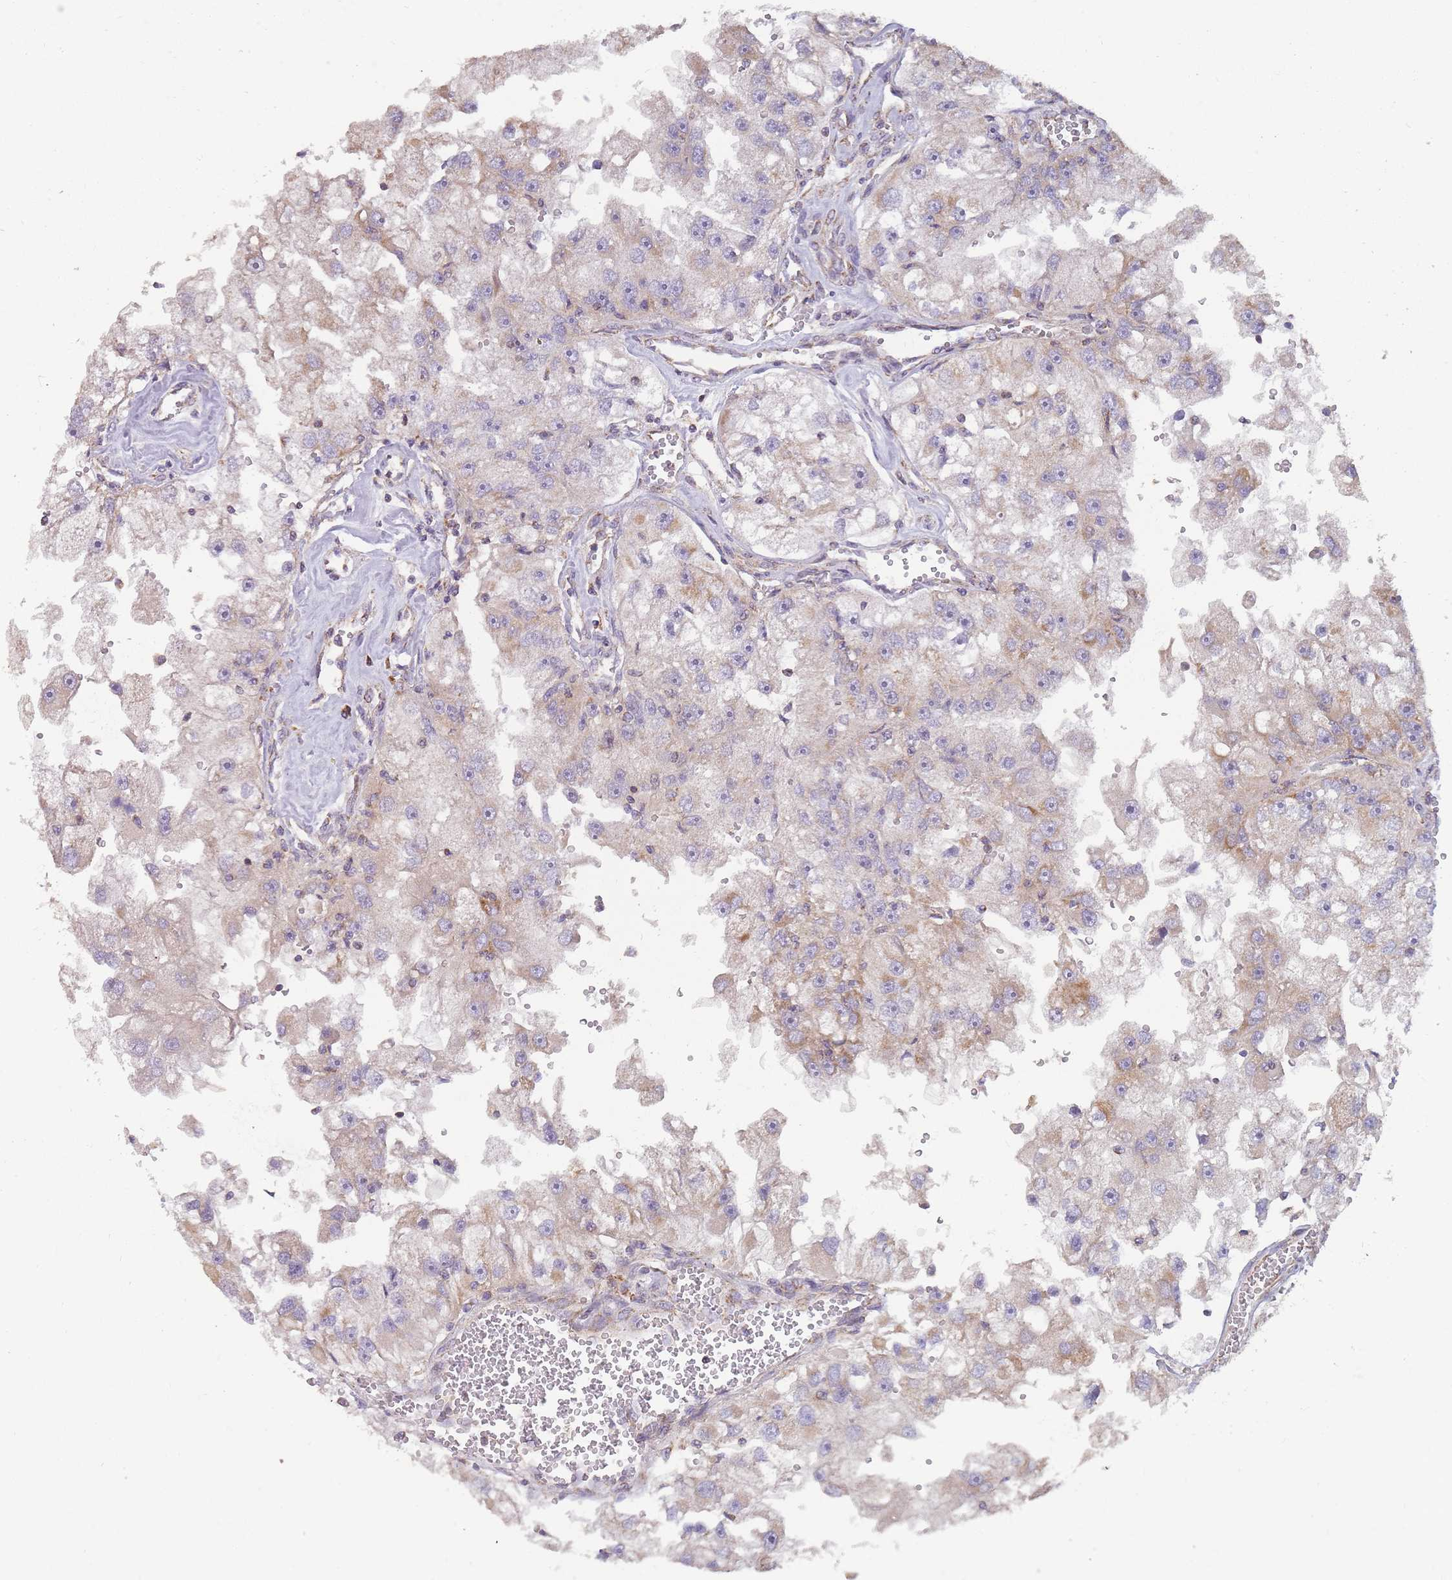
{"staining": {"intensity": "weak", "quantity": "<25%", "location": "cytoplasmic/membranous"}, "tissue": "renal cancer", "cell_type": "Tumor cells", "image_type": "cancer", "snomed": [{"axis": "morphology", "description": "Adenocarcinoma, NOS"}, {"axis": "topography", "description": "Kidney"}], "caption": "DAB (3,3'-diaminobenzidine) immunohistochemical staining of human renal cancer (adenocarcinoma) shows no significant staining in tumor cells.", "gene": "NDUFA9", "patient": {"sex": "male", "age": 63}}